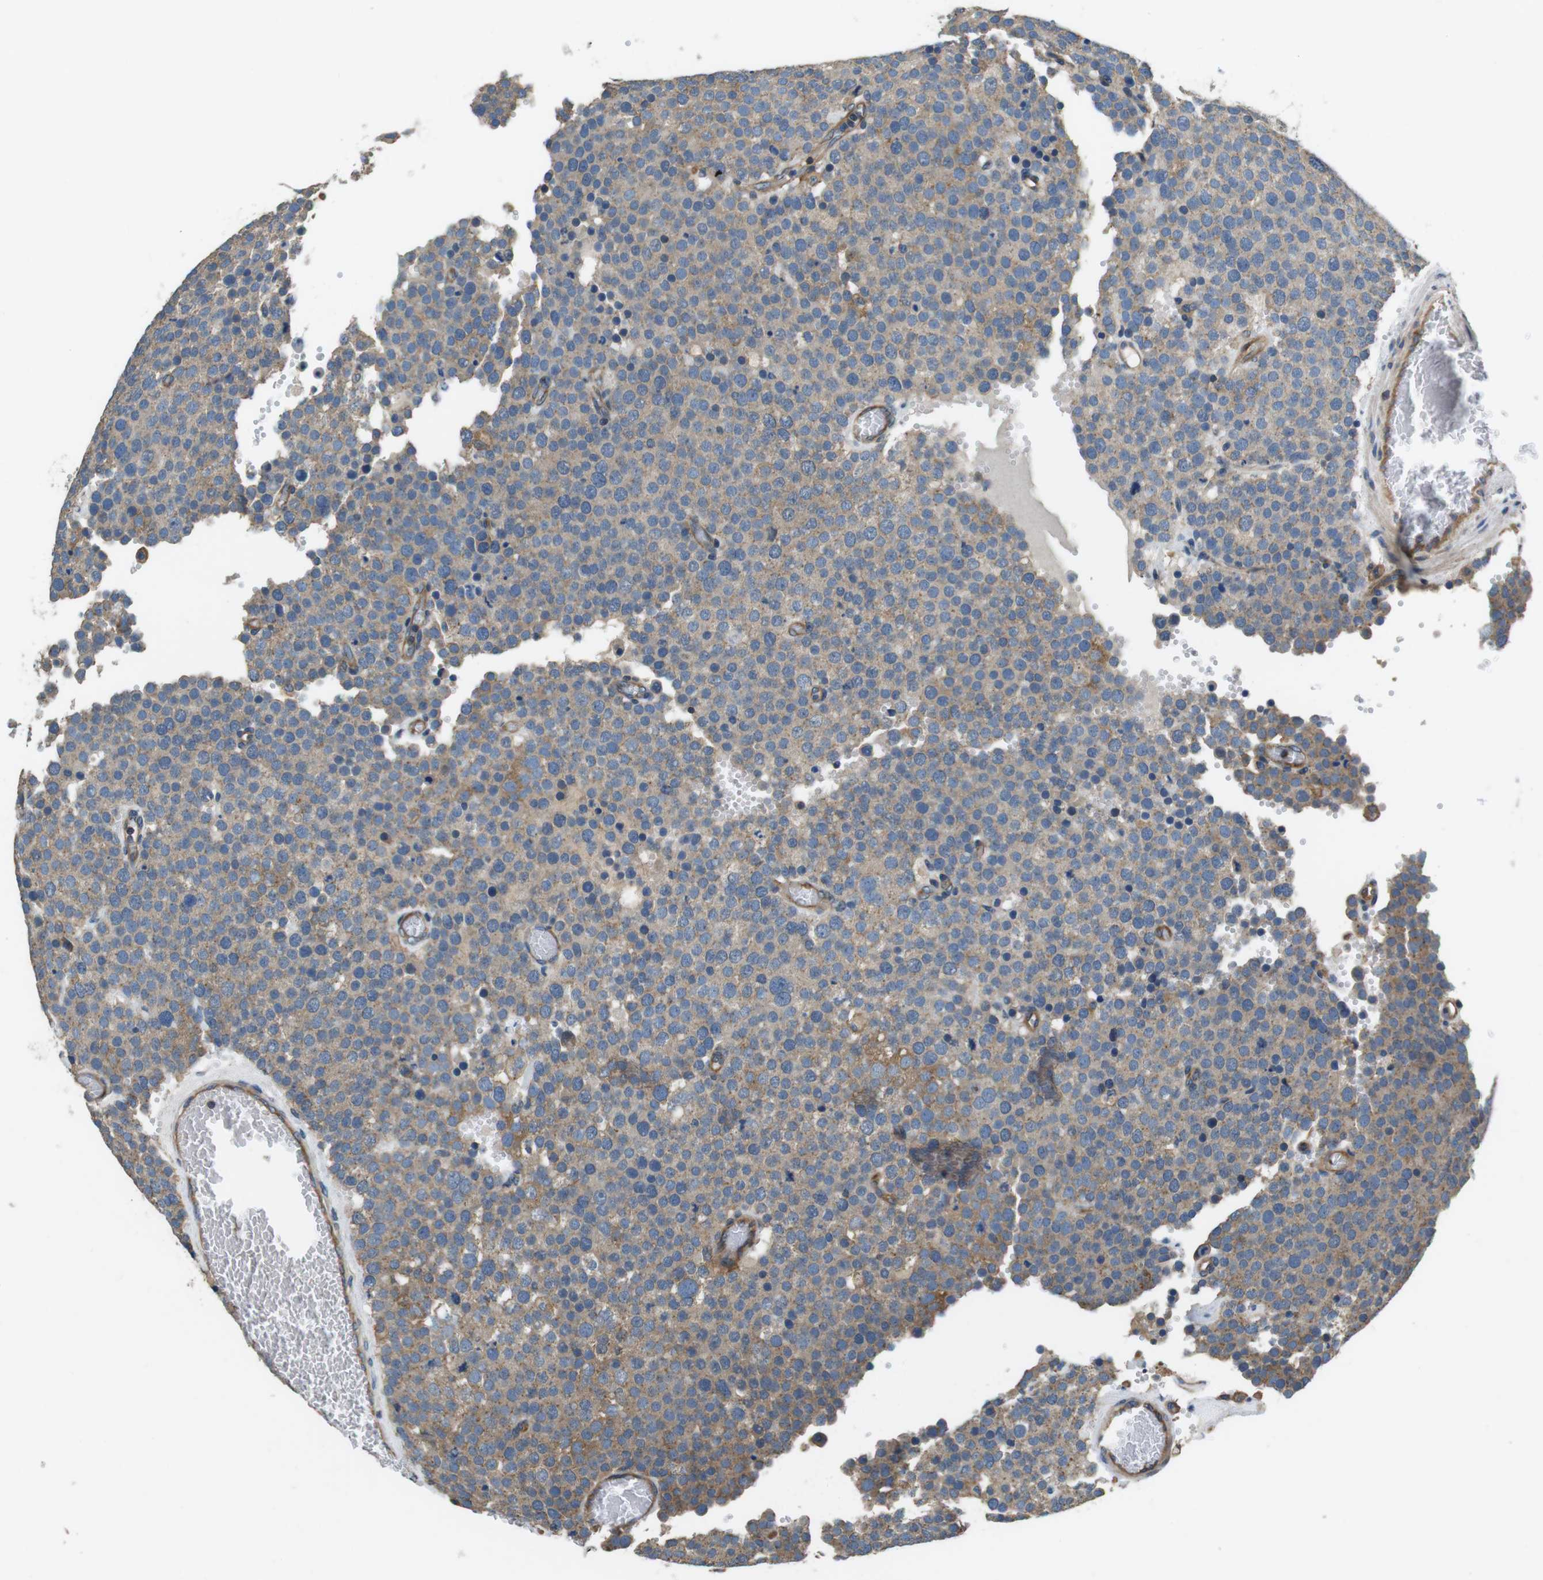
{"staining": {"intensity": "weak", "quantity": ">75%", "location": "cytoplasmic/membranous"}, "tissue": "testis cancer", "cell_type": "Tumor cells", "image_type": "cancer", "snomed": [{"axis": "morphology", "description": "Normal tissue, NOS"}, {"axis": "morphology", "description": "Seminoma, NOS"}, {"axis": "topography", "description": "Testis"}], "caption": "Weak cytoplasmic/membranous expression for a protein is present in approximately >75% of tumor cells of testis seminoma using immunohistochemistry (IHC).", "gene": "DENND4C", "patient": {"sex": "male", "age": 71}}